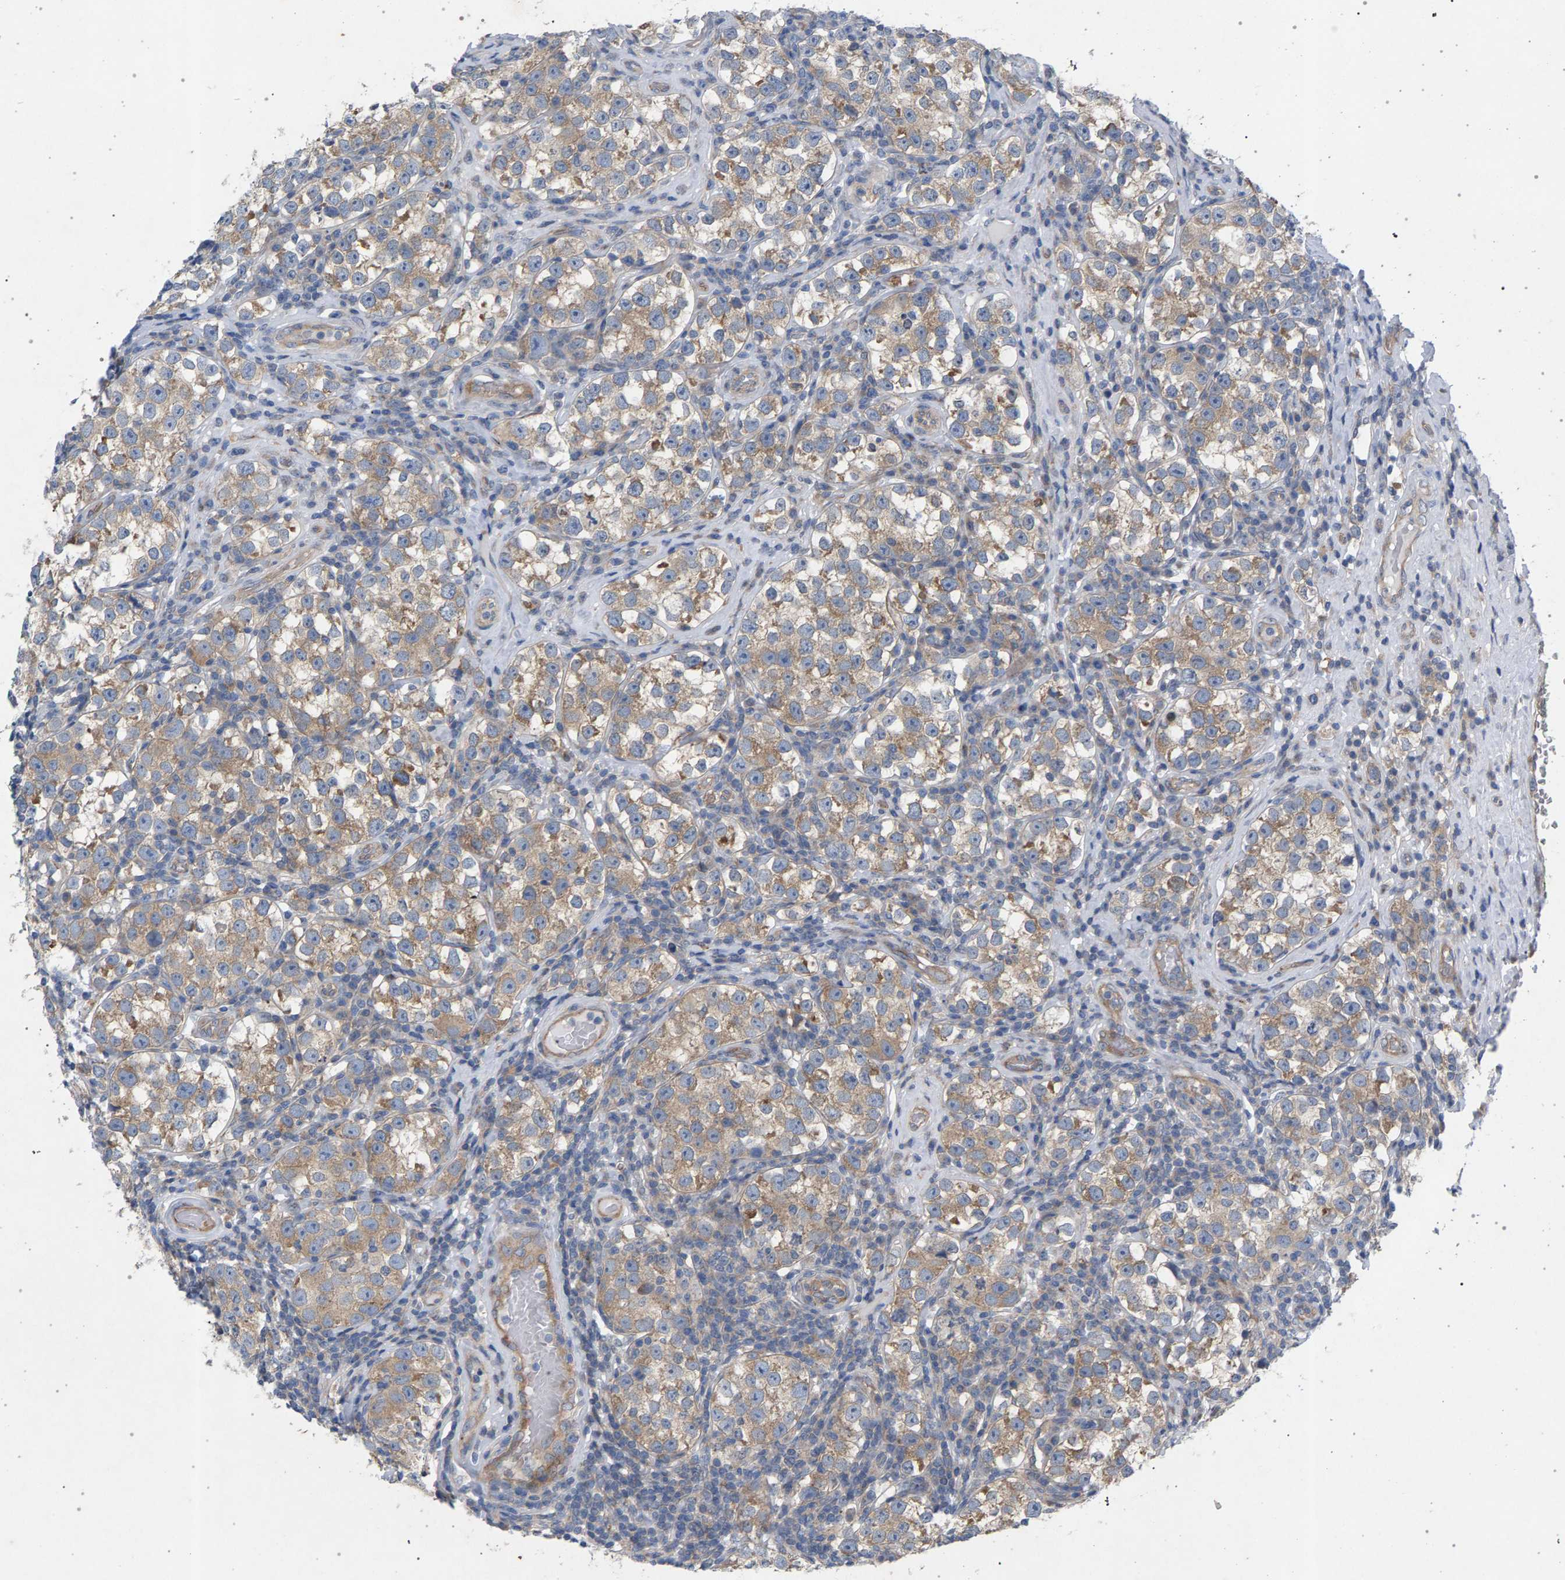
{"staining": {"intensity": "moderate", "quantity": ">75%", "location": "cytoplasmic/membranous"}, "tissue": "testis cancer", "cell_type": "Tumor cells", "image_type": "cancer", "snomed": [{"axis": "morphology", "description": "Normal tissue, NOS"}, {"axis": "morphology", "description": "Seminoma, NOS"}, {"axis": "topography", "description": "Testis"}], "caption": "Brown immunohistochemical staining in human testis seminoma exhibits moderate cytoplasmic/membranous positivity in about >75% of tumor cells. The staining is performed using DAB brown chromogen to label protein expression. The nuclei are counter-stained blue using hematoxylin.", "gene": "MAMDC2", "patient": {"sex": "male", "age": 43}}